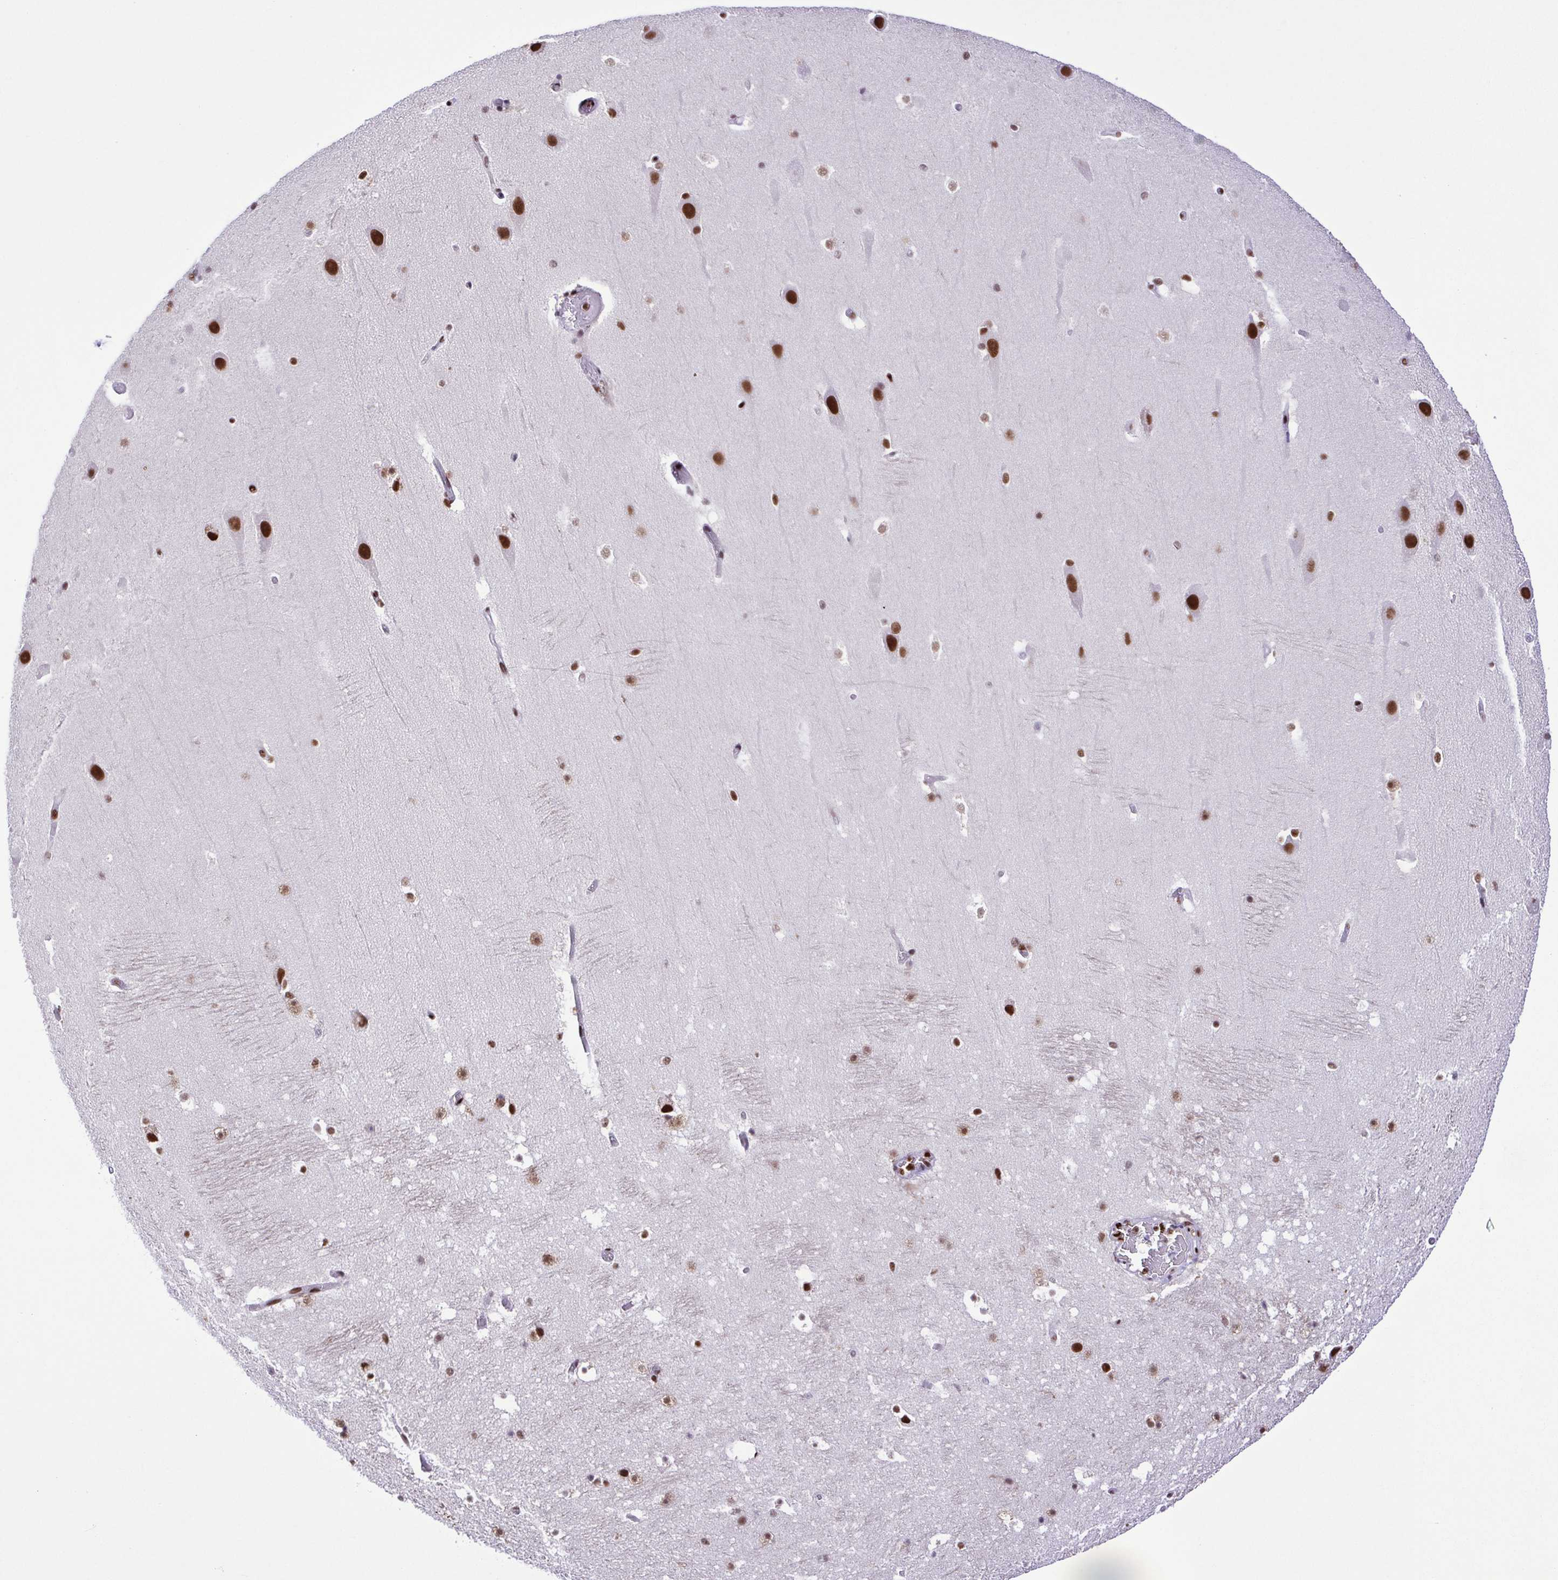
{"staining": {"intensity": "strong", "quantity": ">75%", "location": "nuclear"}, "tissue": "hippocampus", "cell_type": "Glial cells", "image_type": "normal", "snomed": [{"axis": "morphology", "description": "Normal tissue, NOS"}, {"axis": "topography", "description": "Hippocampus"}], "caption": "A high amount of strong nuclear expression is seen in about >75% of glial cells in benign hippocampus. Using DAB (brown) and hematoxylin (blue) stains, captured at high magnification using brightfield microscopy.", "gene": "TRIM28", "patient": {"sex": "male", "age": 26}}